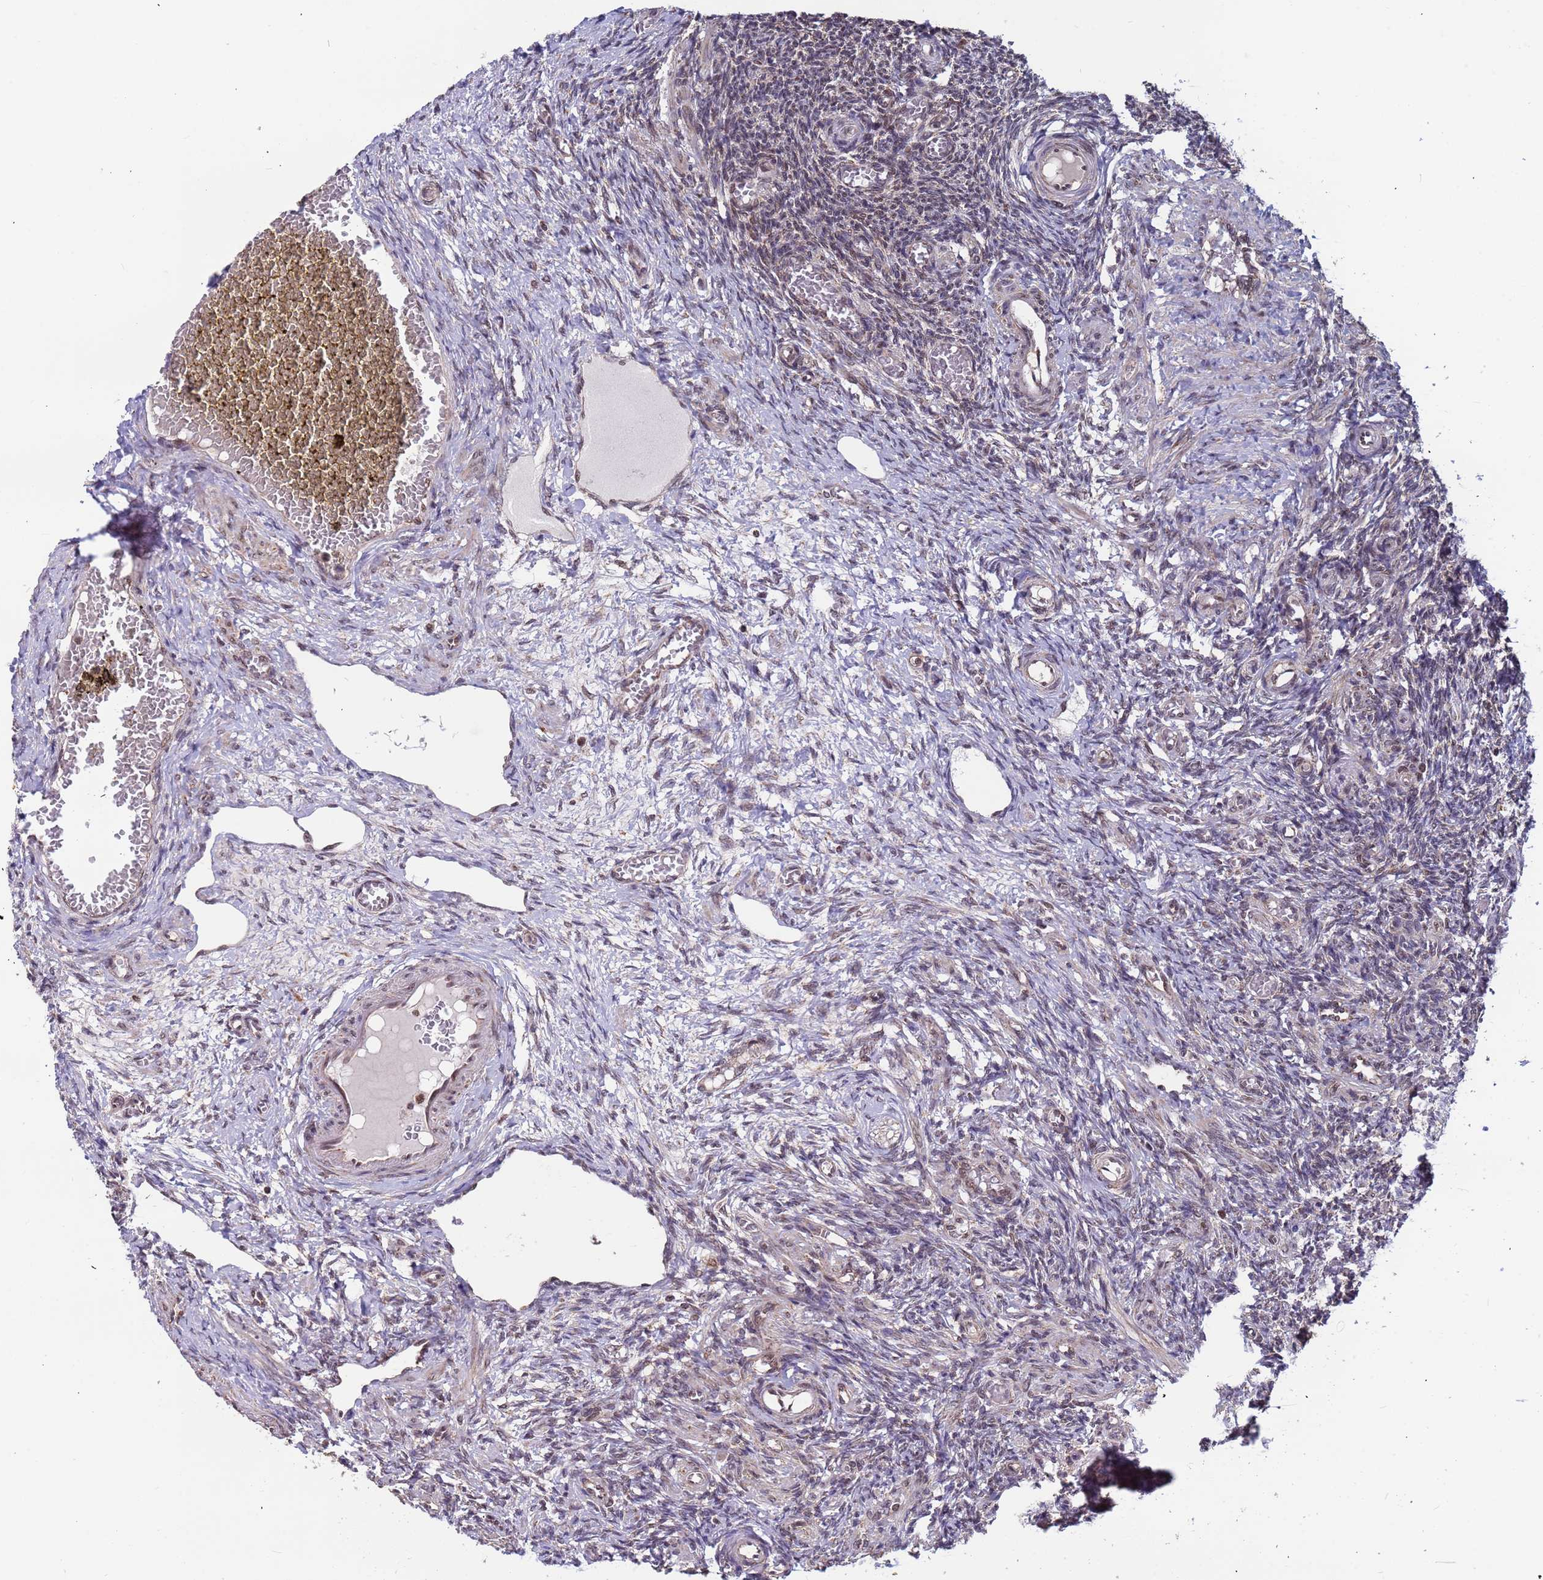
{"staining": {"intensity": "weak", "quantity": "<25%", "location": "nuclear"}, "tissue": "ovary", "cell_type": "Ovarian stroma cells", "image_type": "normal", "snomed": [{"axis": "morphology", "description": "Normal tissue, NOS"}, {"axis": "topography", "description": "Ovary"}], "caption": "An immunohistochemistry photomicrograph of unremarkable ovary is shown. There is no staining in ovarian stroma cells of ovary.", "gene": "DENND2B", "patient": {"sex": "female", "age": 27}}